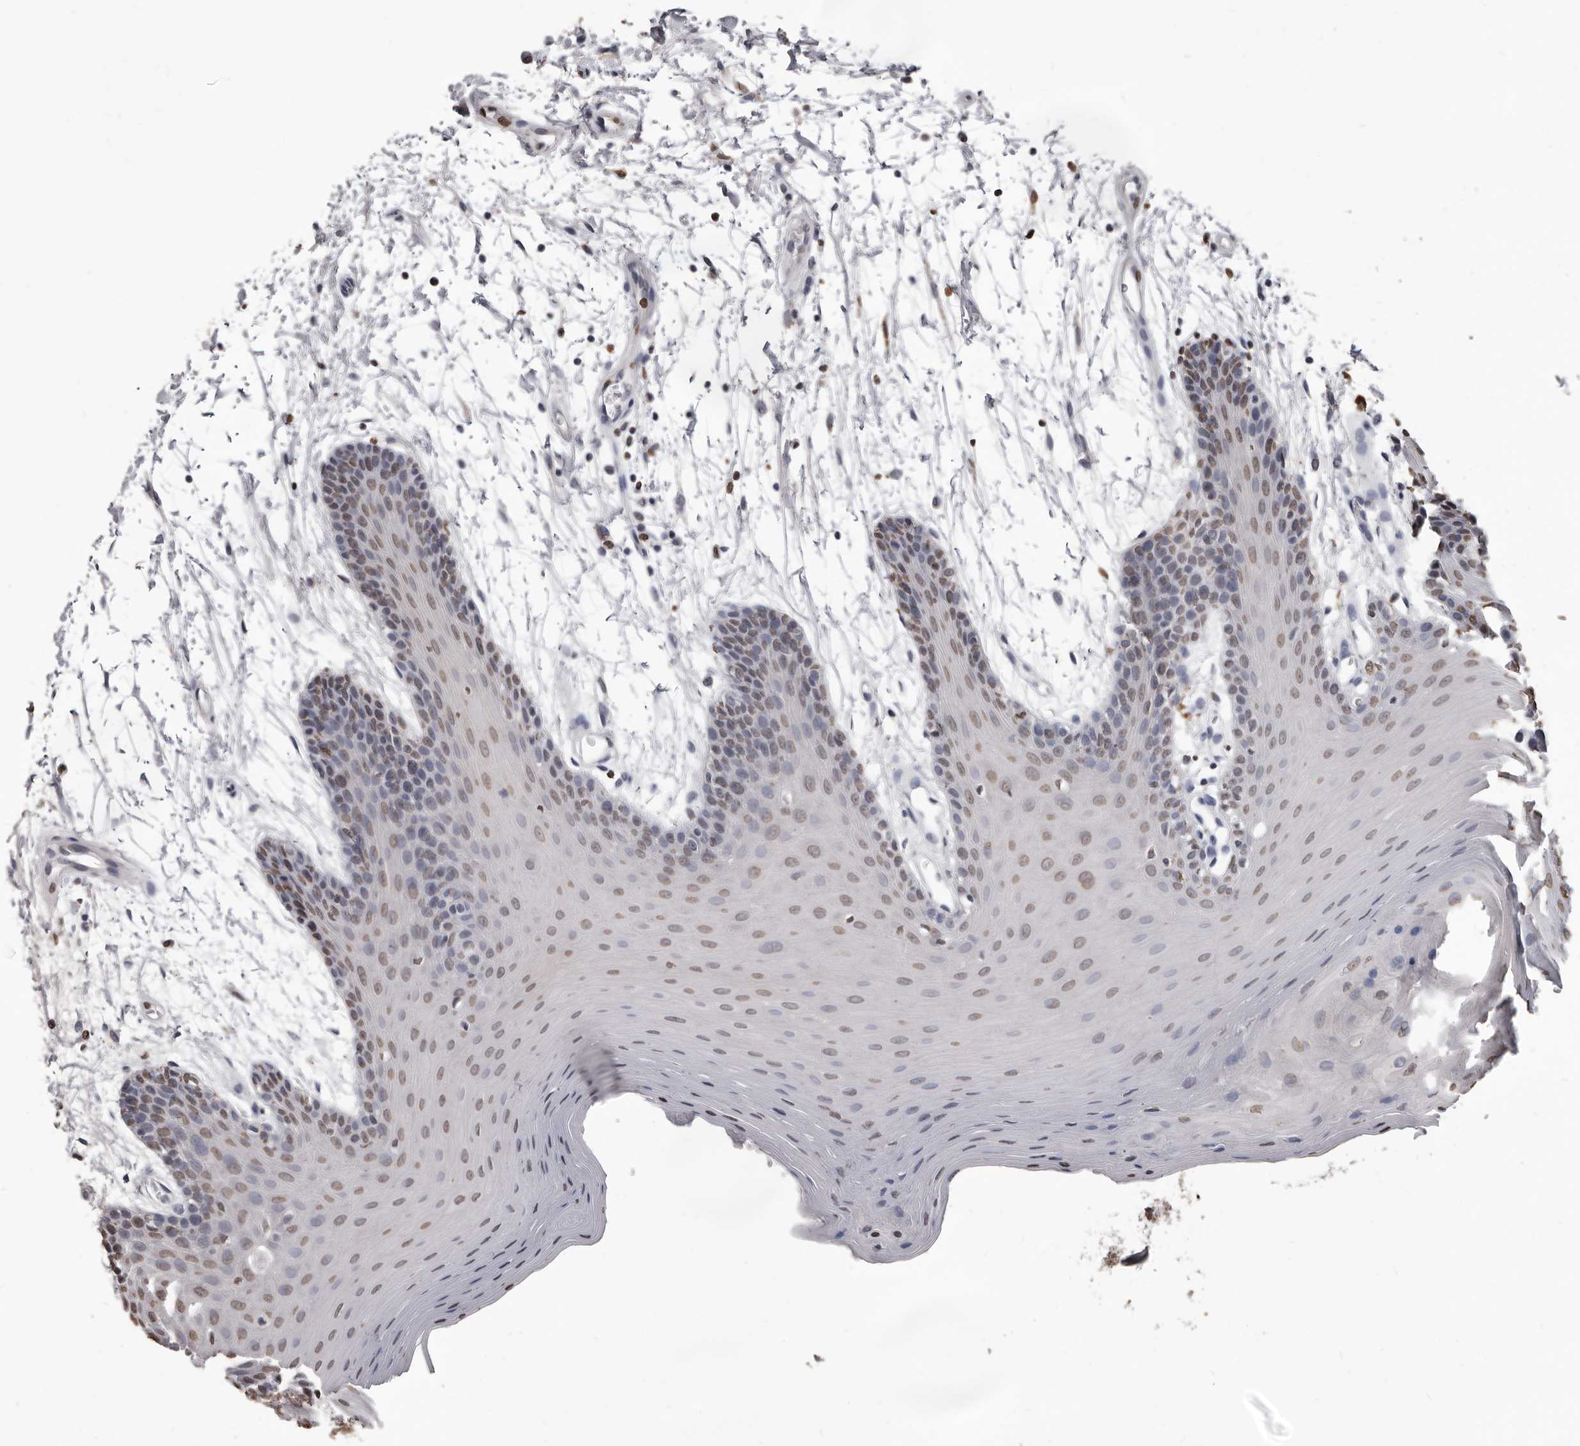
{"staining": {"intensity": "moderate", "quantity": "25%-75%", "location": "nuclear"}, "tissue": "oral mucosa", "cell_type": "Squamous epithelial cells", "image_type": "normal", "snomed": [{"axis": "morphology", "description": "Normal tissue, NOS"}, {"axis": "morphology", "description": "Squamous cell carcinoma, NOS"}, {"axis": "topography", "description": "Skeletal muscle"}, {"axis": "topography", "description": "Oral tissue"}, {"axis": "topography", "description": "Salivary gland"}, {"axis": "topography", "description": "Head-Neck"}], "caption": "Moderate nuclear protein staining is seen in approximately 25%-75% of squamous epithelial cells in oral mucosa.", "gene": "AHR", "patient": {"sex": "male", "age": 54}}